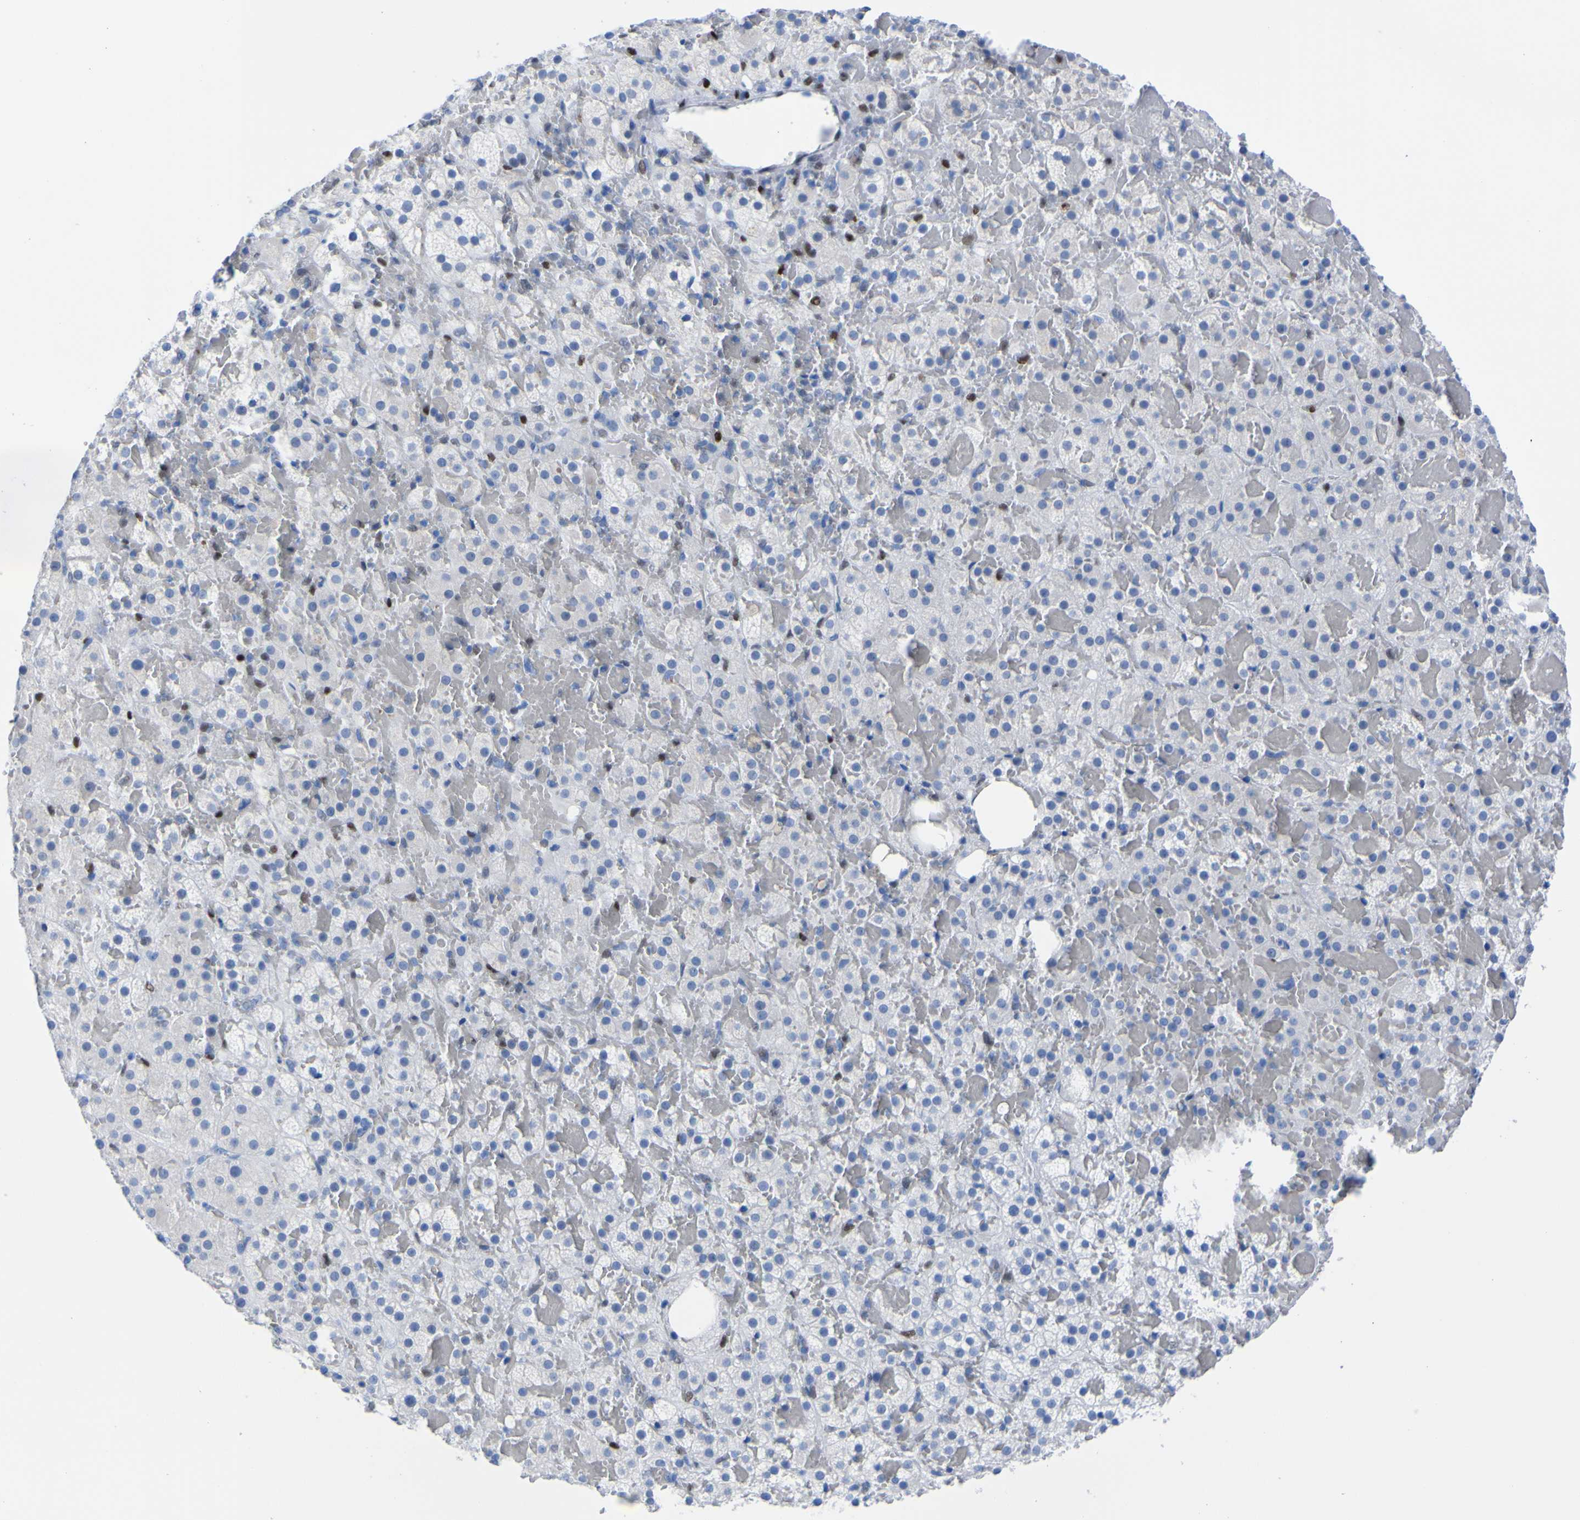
{"staining": {"intensity": "moderate", "quantity": "<25%", "location": "nuclear"}, "tissue": "adrenal gland", "cell_type": "Glandular cells", "image_type": "normal", "snomed": [{"axis": "morphology", "description": "Normal tissue, NOS"}, {"axis": "topography", "description": "Adrenal gland"}], "caption": "Normal adrenal gland was stained to show a protein in brown. There is low levels of moderate nuclear staining in approximately <25% of glandular cells. The protein of interest is shown in brown color, while the nuclei are stained blue.", "gene": "DACH1", "patient": {"sex": "female", "age": 59}}